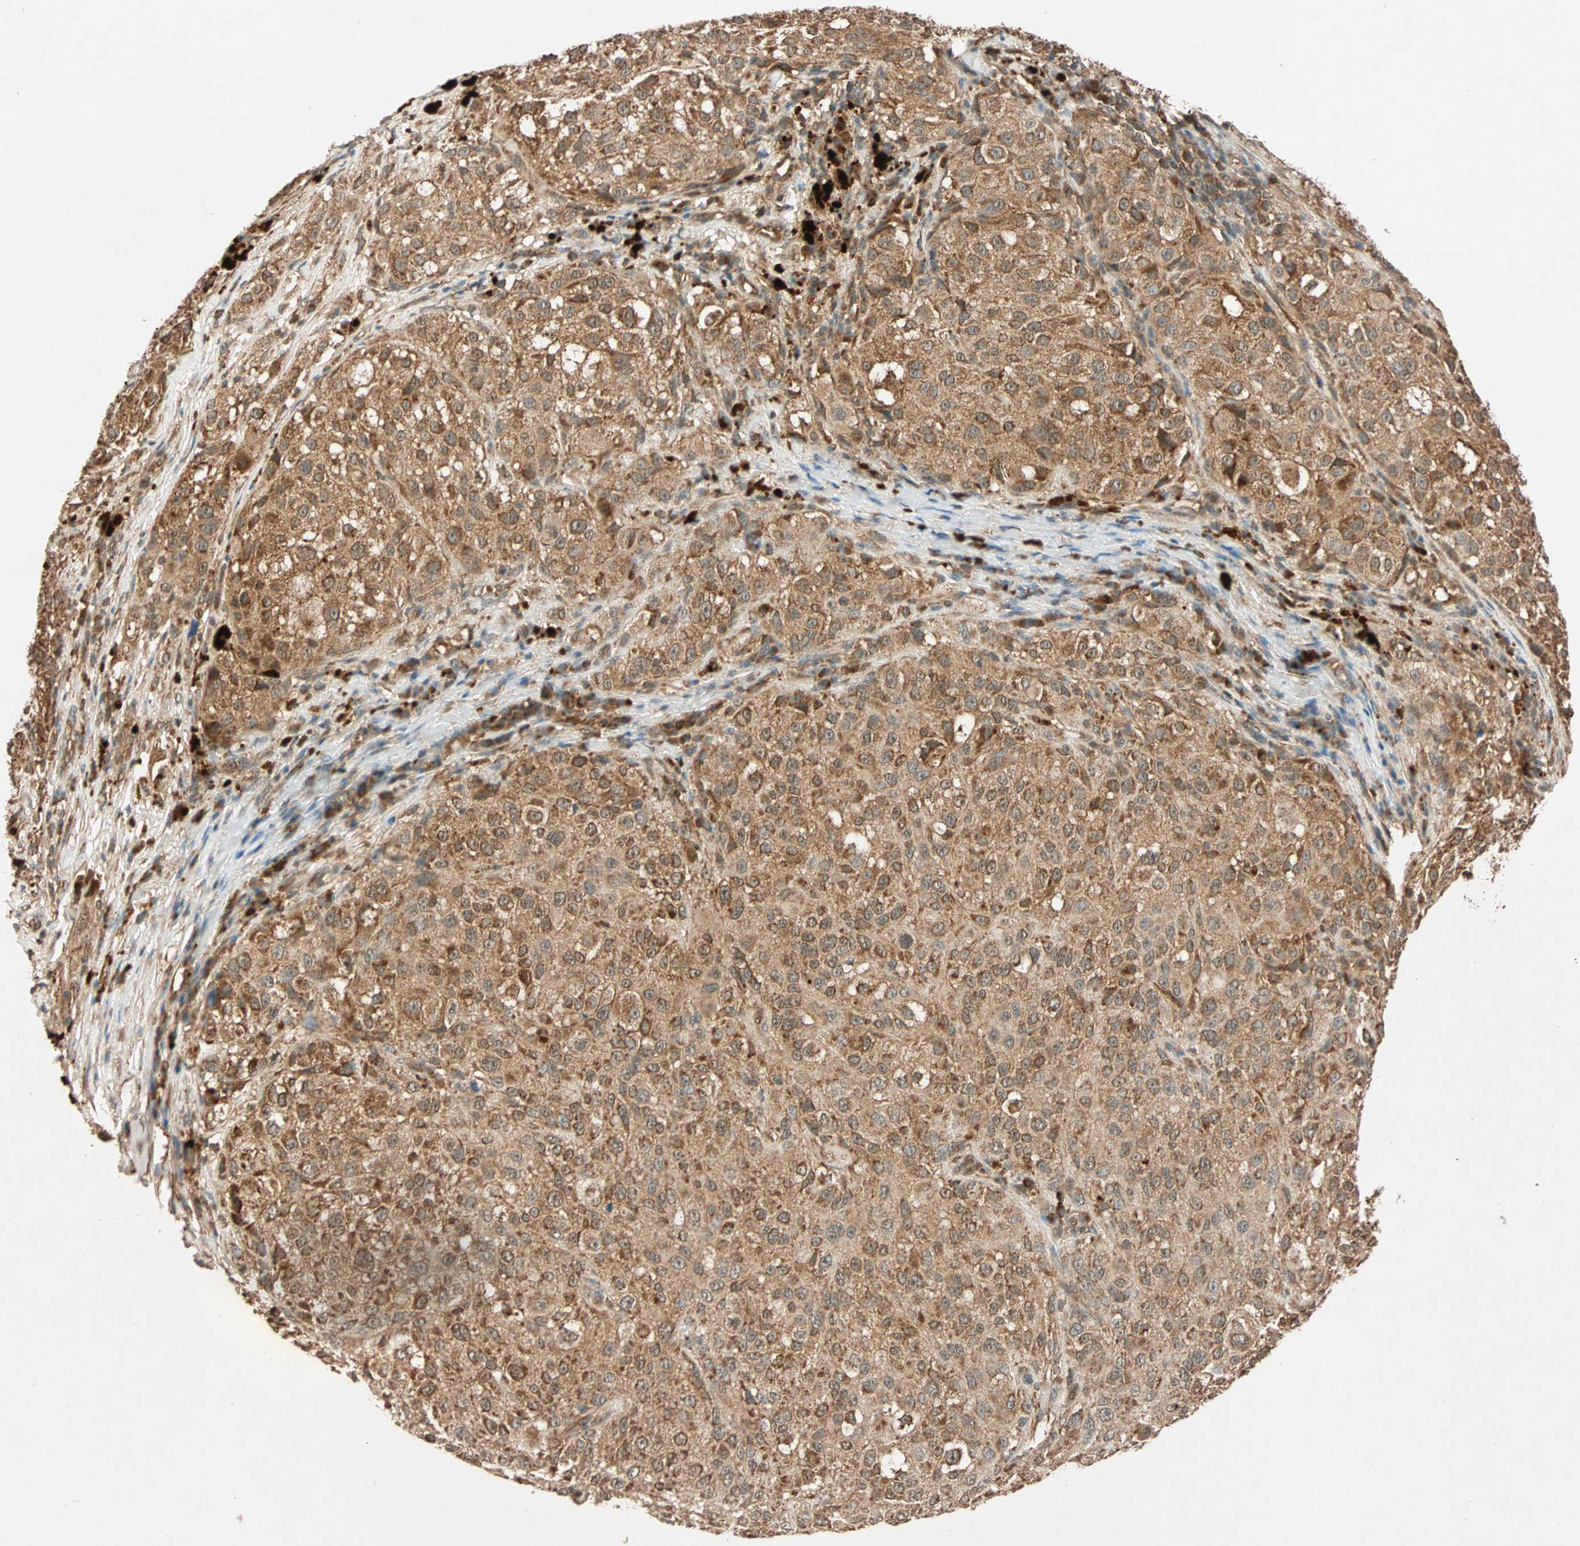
{"staining": {"intensity": "strong", "quantity": ">75%", "location": "cytoplasmic/membranous"}, "tissue": "melanoma", "cell_type": "Tumor cells", "image_type": "cancer", "snomed": [{"axis": "morphology", "description": "Necrosis, NOS"}, {"axis": "morphology", "description": "Malignant melanoma, NOS"}, {"axis": "topography", "description": "Skin"}], "caption": "Immunohistochemistry (DAB (3,3'-diaminobenzidine)) staining of melanoma reveals strong cytoplasmic/membranous protein staining in about >75% of tumor cells. (DAB IHC, brown staining for protein, blue staining for nuclei).", "gene": "MAPK1", "patient": {"sex": "female", "age": 87}}